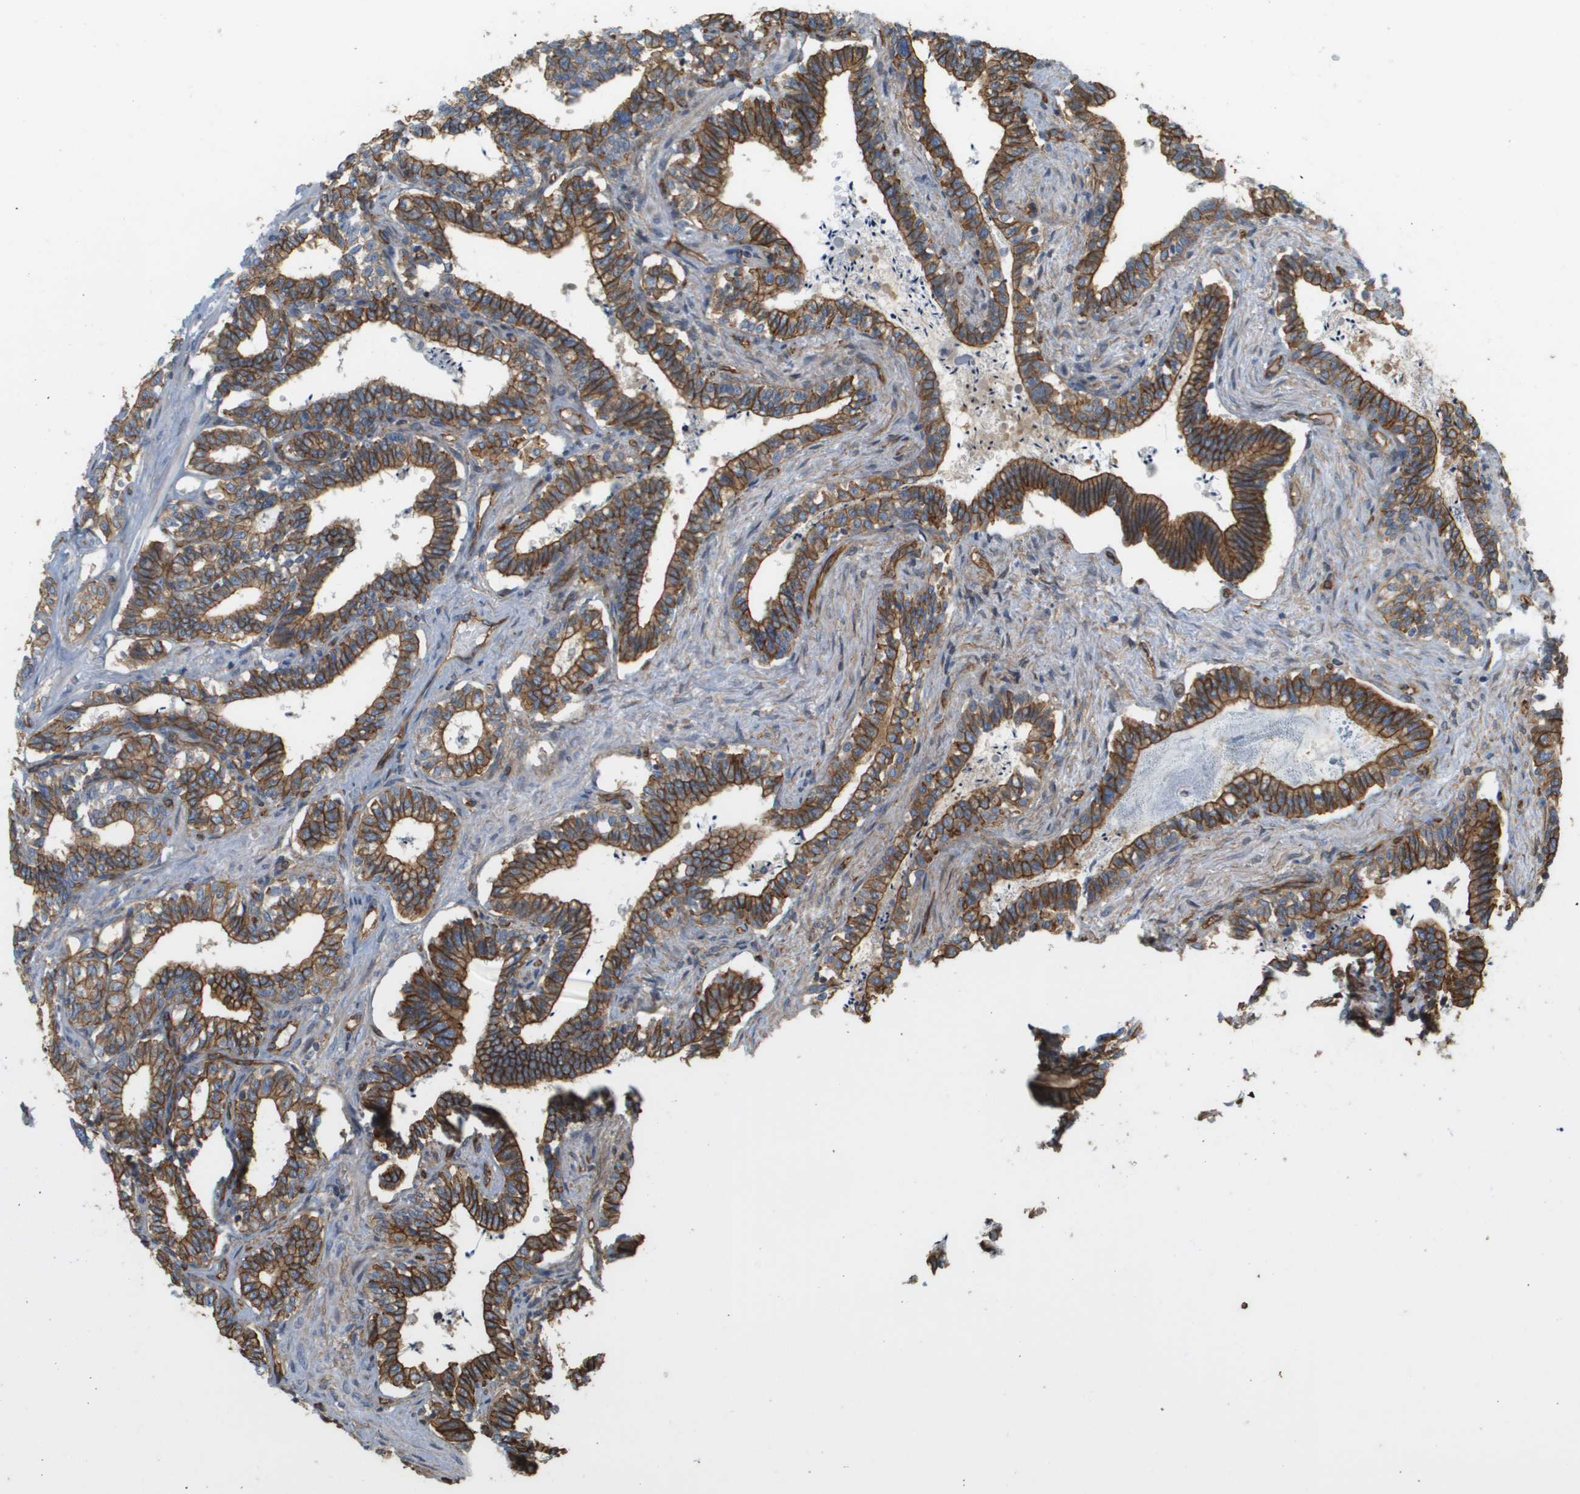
{"staining": {"intensity": "strong", "quantity": ">75%", "location": "cytoplasmic/membranous"}, "tissue": "seminal vesicle", "cell_type": "Glandular cells", "image_type": "normal", "snomed": [{"axis": "morphology", "description": "Normal tissue, NOS"}, {"axis": "morphology", "description": "Adenocarcinoma, High grade"}, {"axis": "topography", "description": "Prostate"}, {"axis": "topography", "description": "Seminal veicle"}], "caption": "Immunohistochemistry (DAB (3,3'-diaminobenzidine)) staining of benign seminal vesicle reveals strong cytoplasmic/membranous protein expression in approximately >75% of glandular cells.", "gene": "SGMS2", "patient": {"sex": "male", "age": 55}}